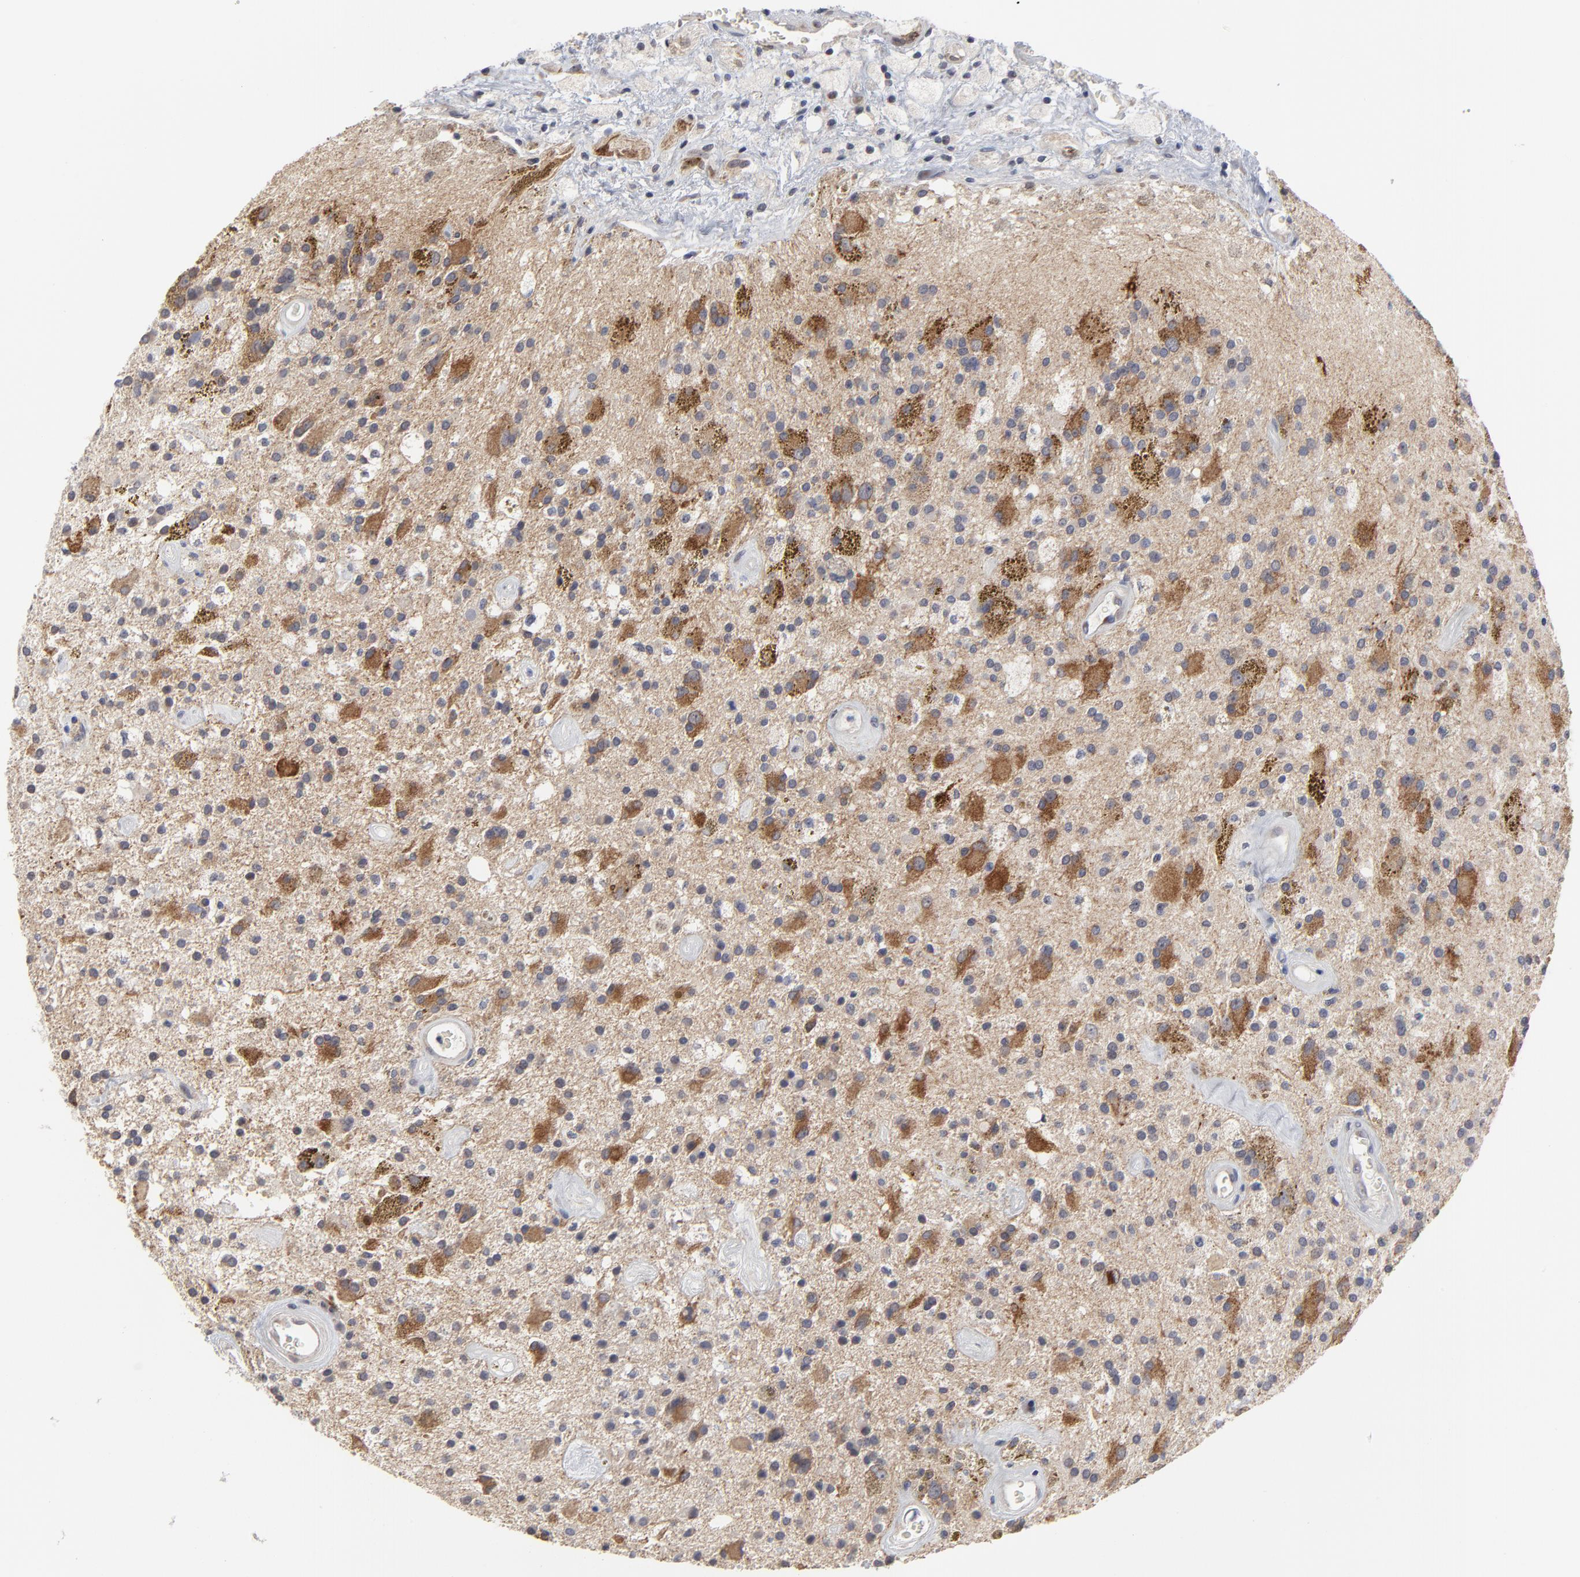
{"staining": {"intensity": "strong", "quantity": "25%-75%", "location": "cytoplasmic/membranous"}, "tissue": "glioma", "cell_type": "Tumor cells", "image_type": "cancer", "snomed": [{"axis": "morphology", "description": "Glioma, malignant, Low grade"}, {"axis": "topography", "description": "Brain"}], "caption": "There is high levels of strong cytoplasmic/membranous positivity in tumor cells of malignant low-grade glioma, as demonstrated by immunohistochemical staining (brown color).", "gene": "MAGEA10", "patient": {"sex": "male", "age": 58}}